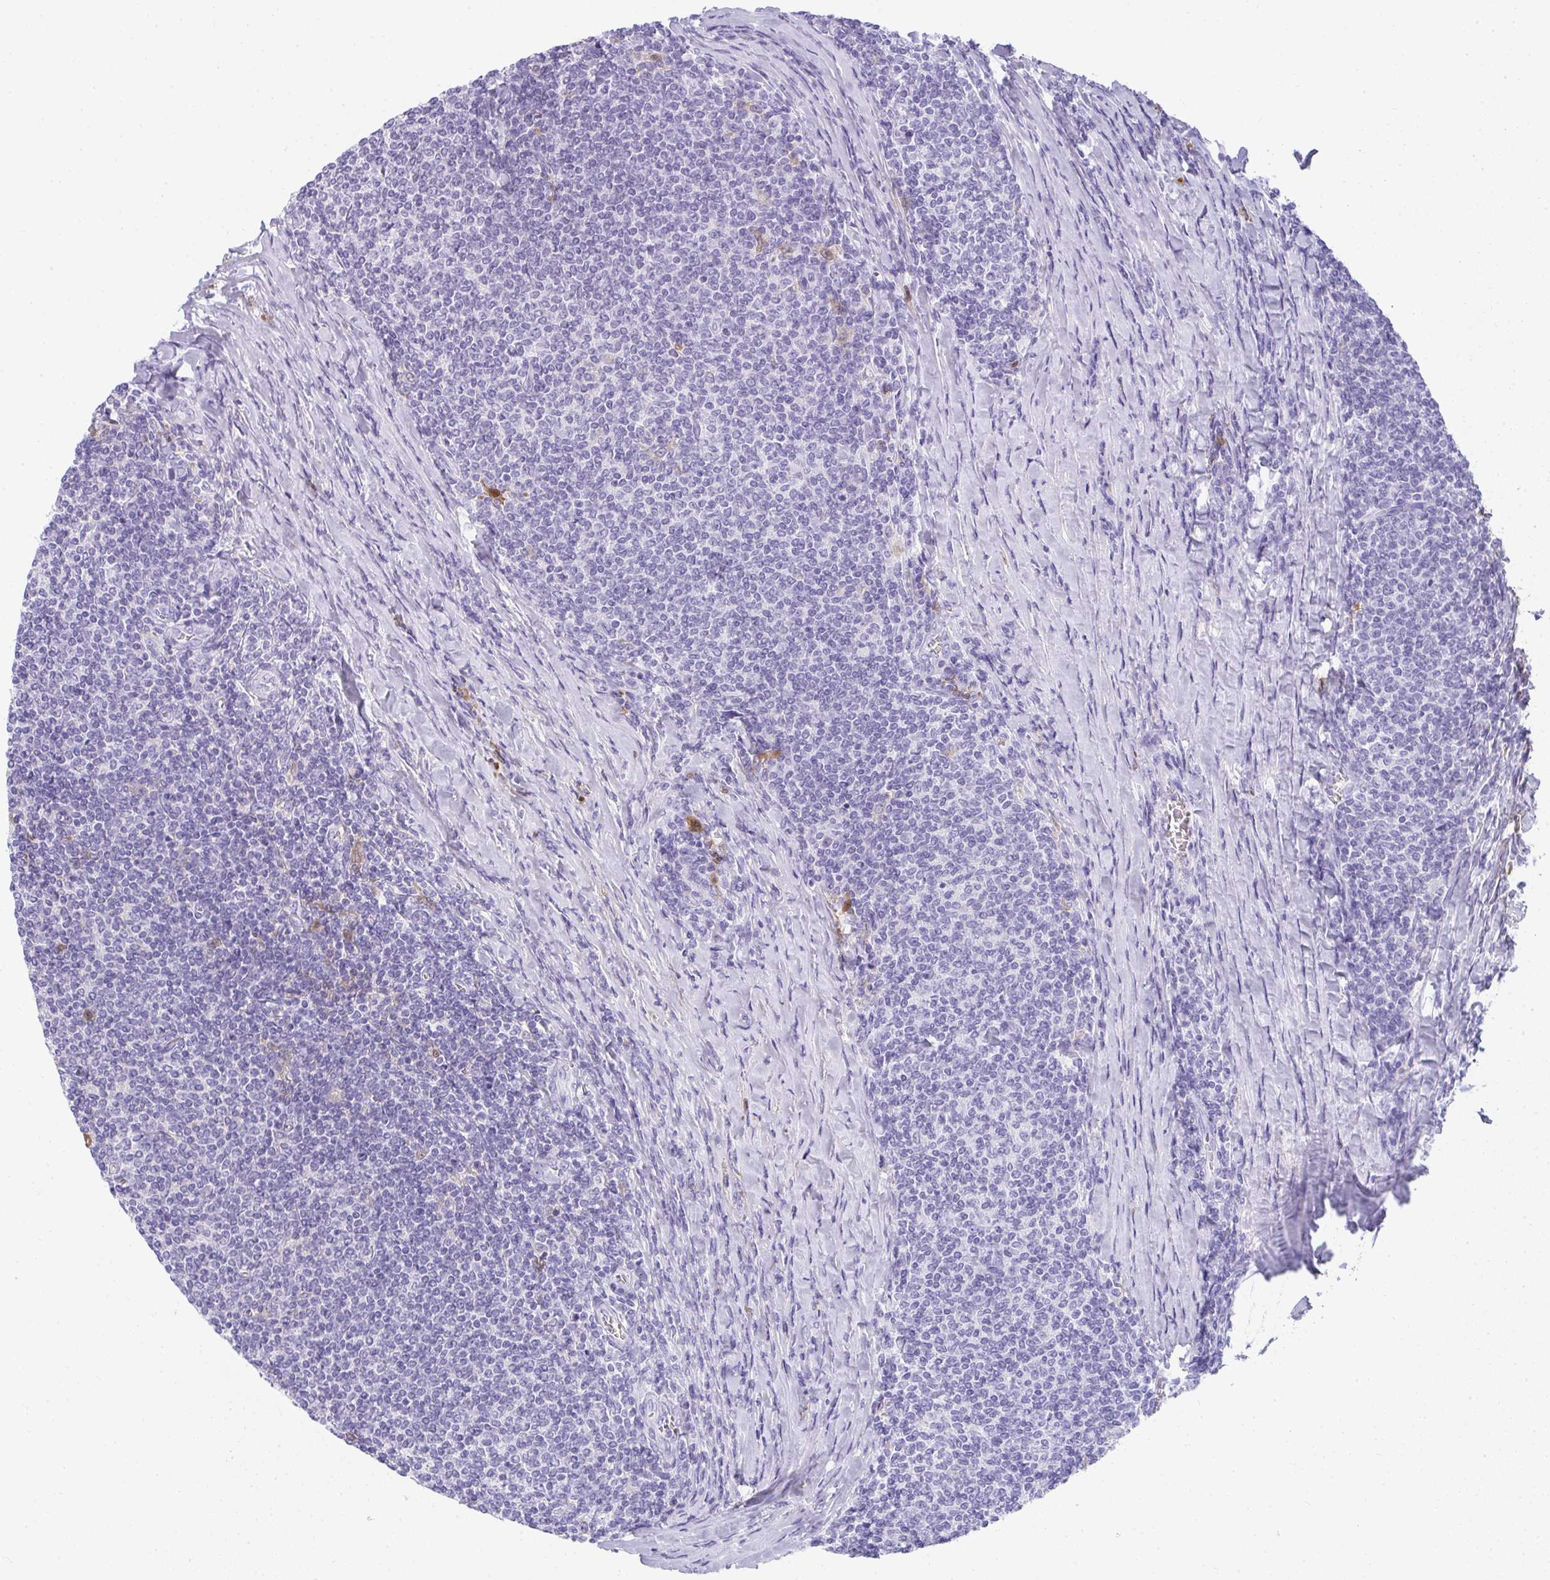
{"staining": {"intensity": "negative", "quantity": "none", "location": "none"}, "tissue": "lymphoma", "cell_type": "Tumor cells", "image_type": "cancer", "snomed": [{"axis": "morphology", "description": "Malignant lymphoma, non-Hodgkin's type, Low grade"}, {"axis": "topography", "description": "Lymph node"}], "caption": "Tumor cells show no significant positivity in malignant lymphoma, non-Hodgkin's type (low-grade).", "gene": "ZSWIM3", "patient": {"sex": "male", "age": 52}}